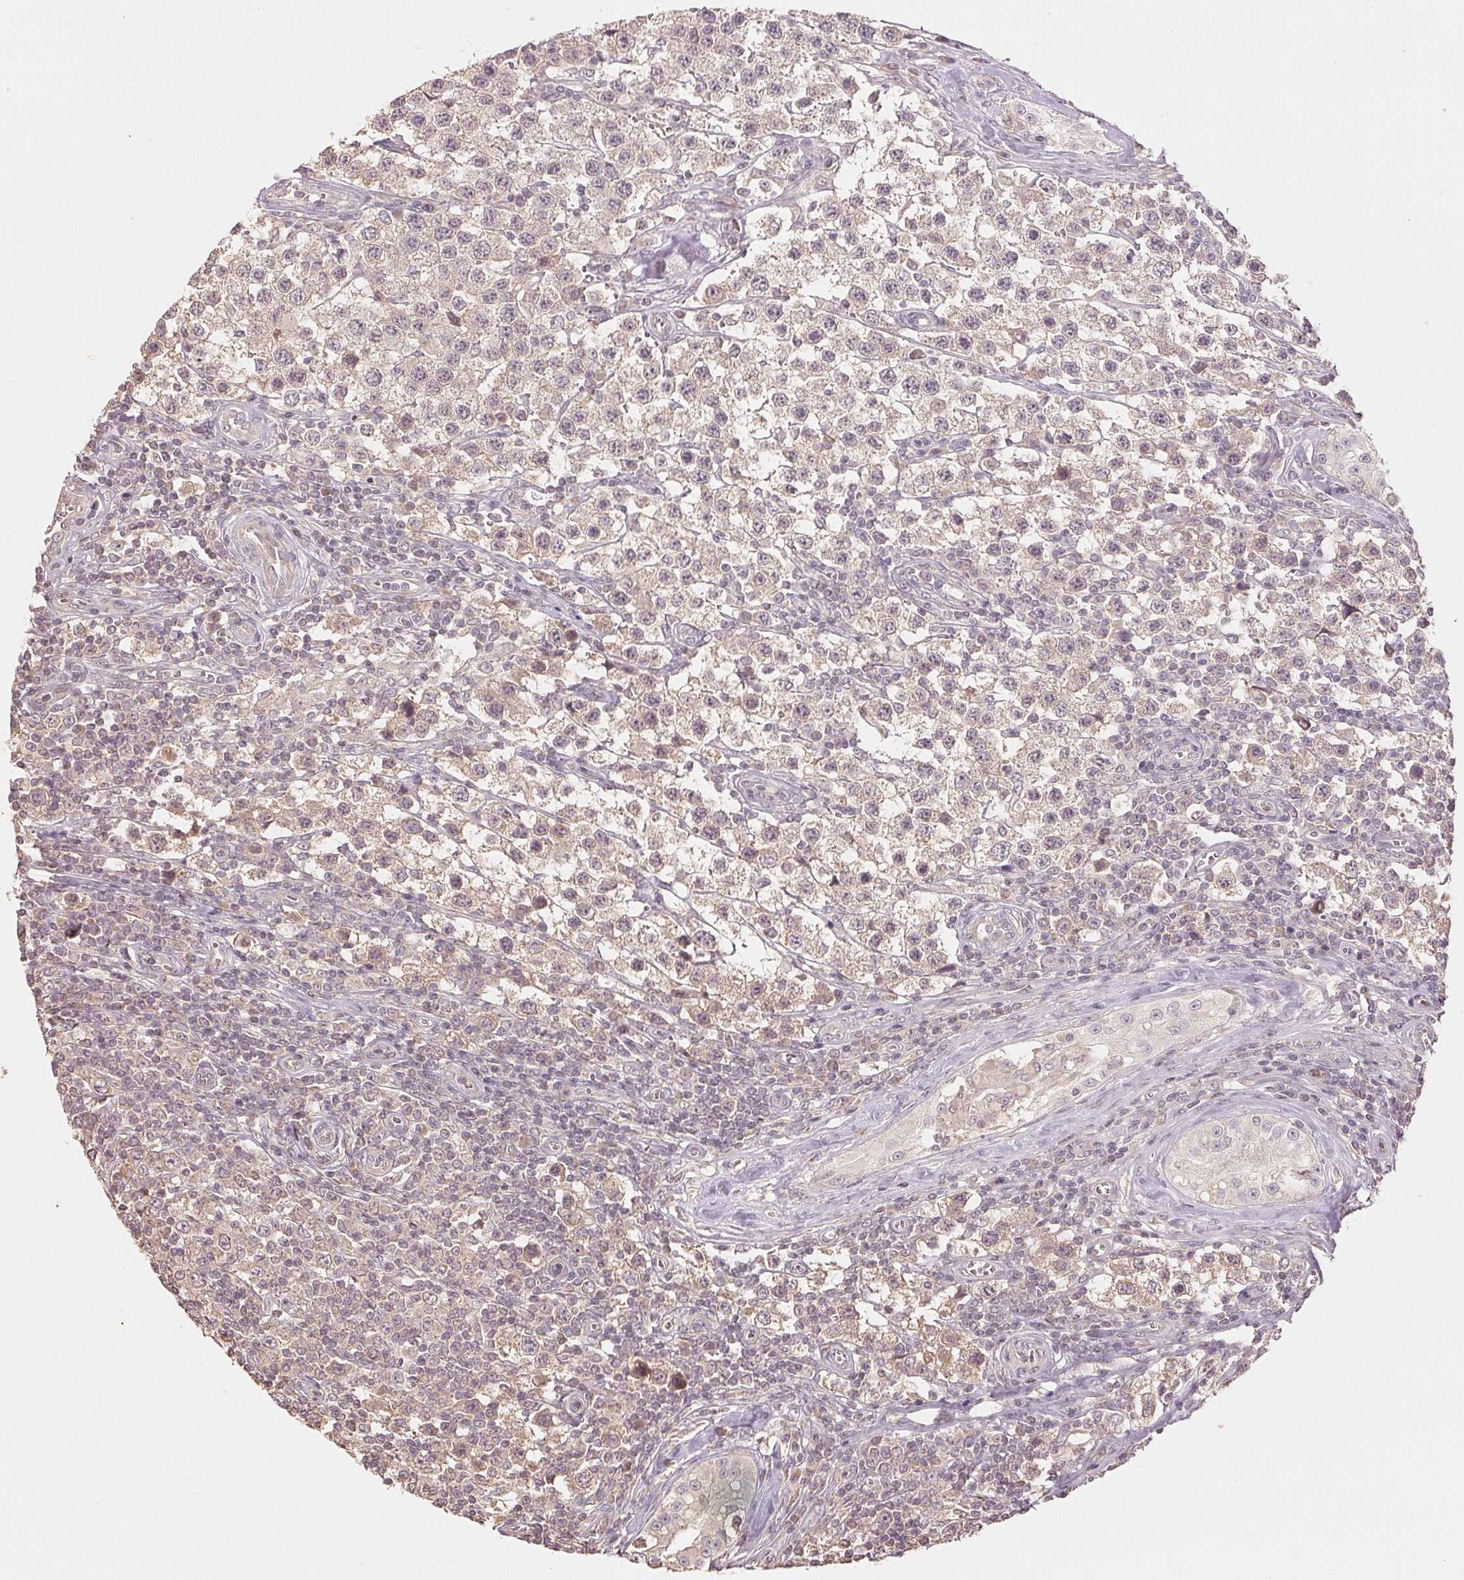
{"staining": {"intensity": "weak", "quantity": "25%-75%", "location": "cytoplasmic/membranous"}, "tissue": "testis cancer", "cell_type": "Tumor cells", "image_type": "cancer", "snomed": [{"axis": "morphology", "description": "Seminoma, NOS"}, {"axis": "topography", "description": "Testis"}], "caption": "Immunohistochemical staining of human seminoma (testis) exhibits low levels of weak cytoplasmic/membranous protein positivity in about 25%-75% of tumor cells.", "gene": "COX14", "patient": {"sex": "male", "age": 34}}